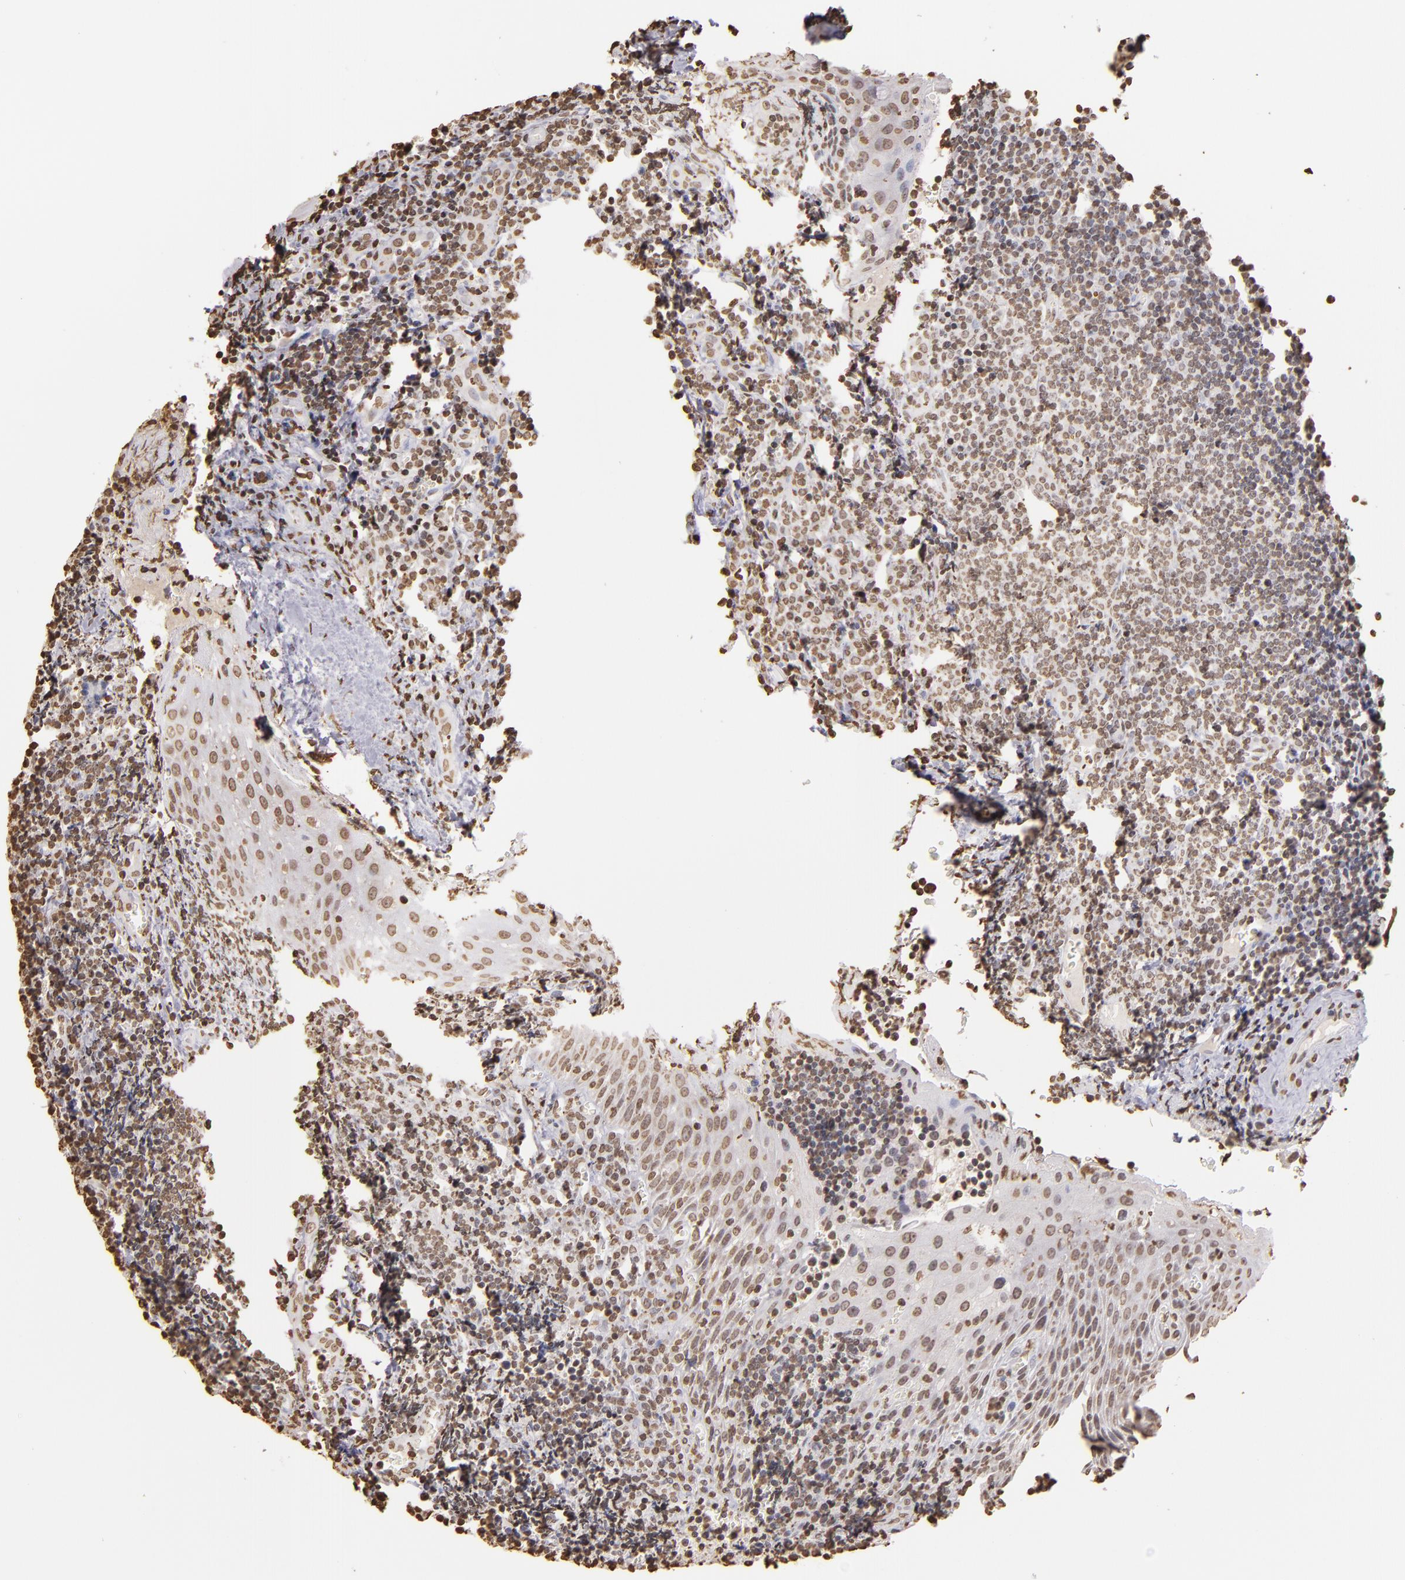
{"staining": {"intensity": "moderate", "quantity": ">75%", "location": "nuclear"}, "tissue": "tonsil", "cell_type": "Germinal center cells", "image_type": "normal", "snomed": [{"axis": "morphology", "description": "Normal tissue, NOS"}, {"axis": "topography", "description": "Tonsil"}], "caption": "Immunohistochemistry (IHC) image of benign human tonsil stained for a protein (brown), which demonstrates medium levels of moderate nuclear expression in about >75% of germinal center cells.", "gene": "LBX1", "patient": {"sex": "male", "age": 20}}